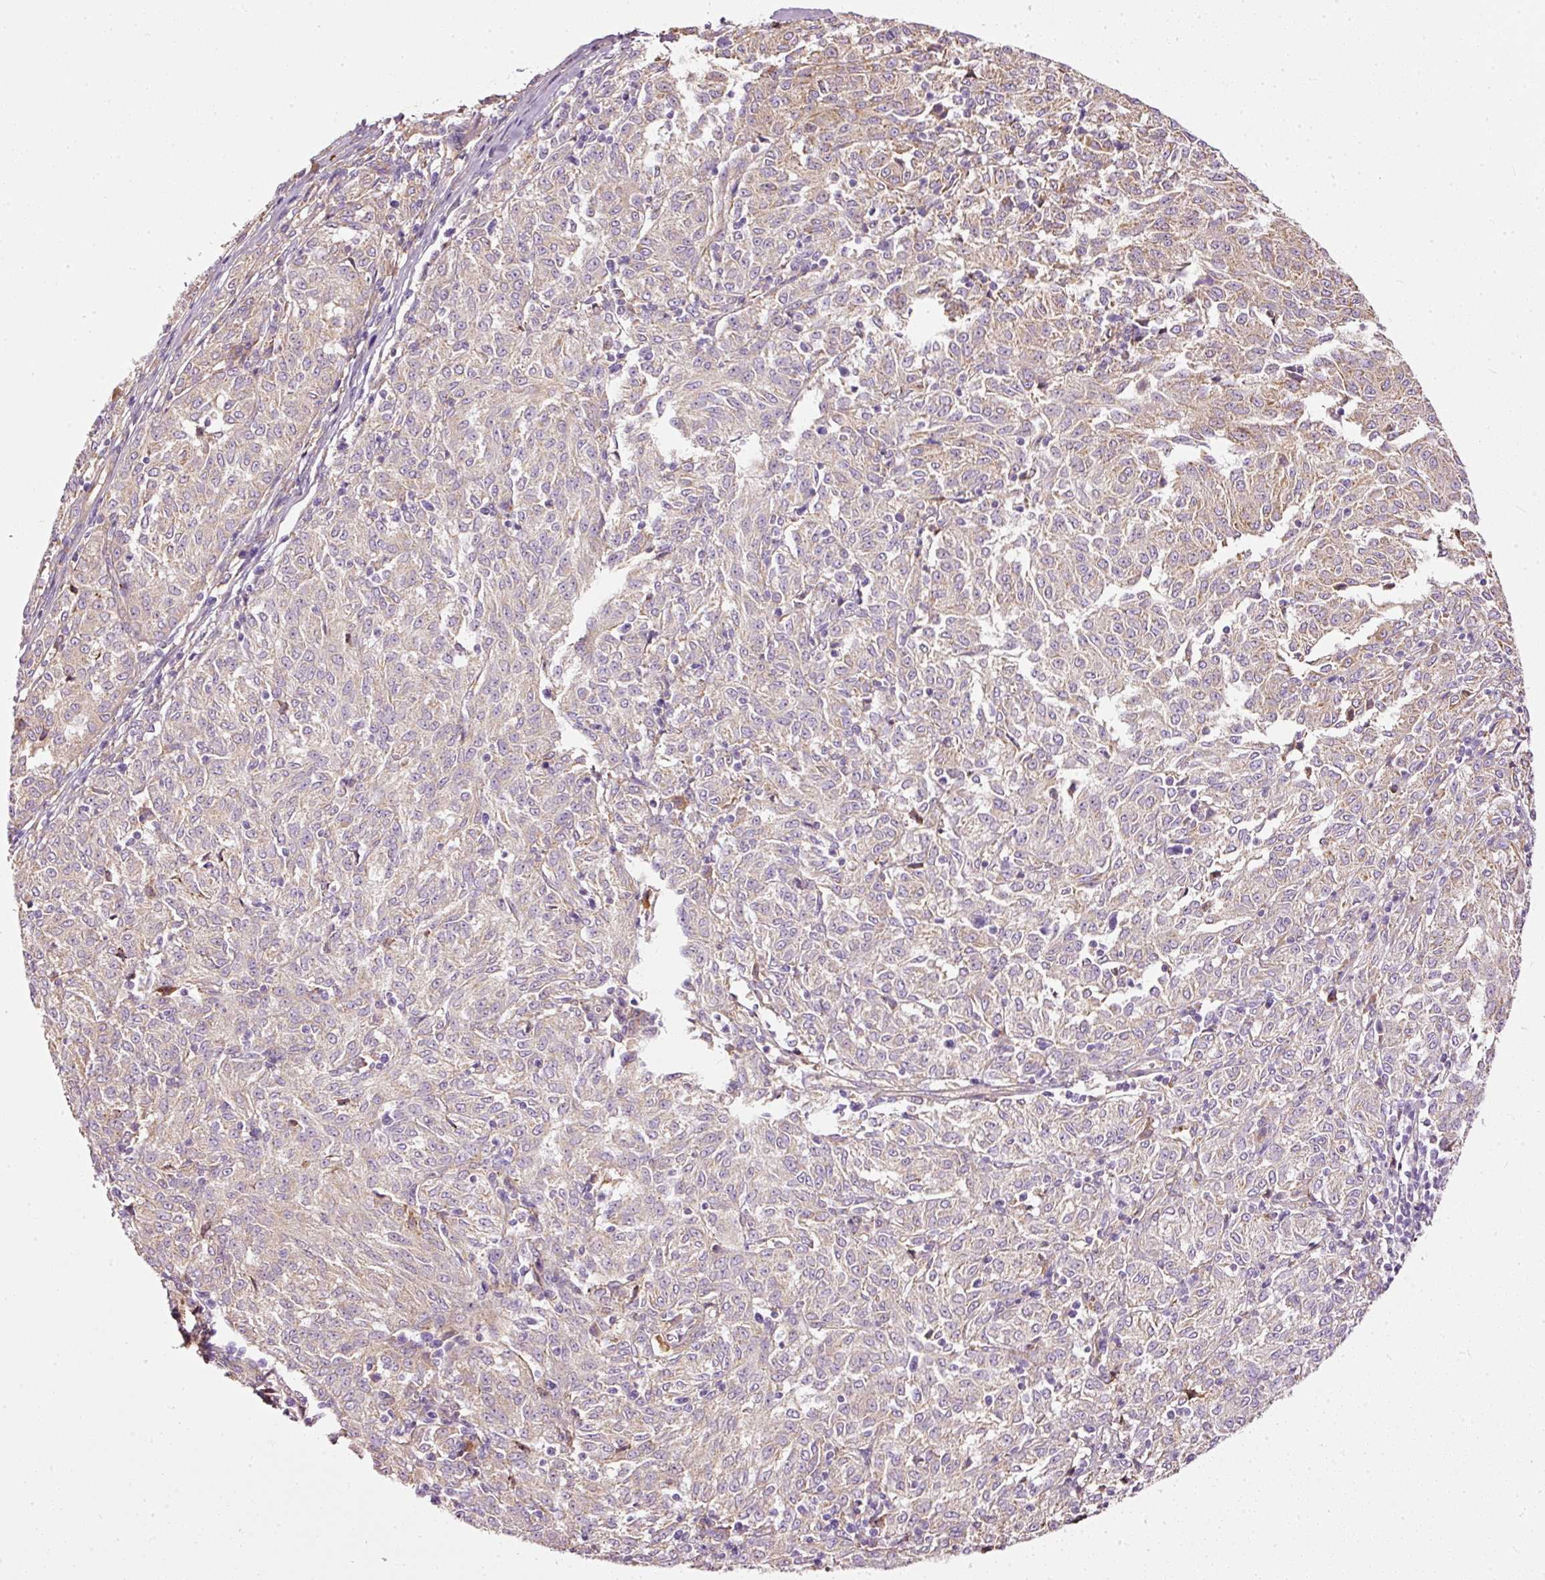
{"staining": {"intensity": "weak", "quantity": "25%-75%", "location": "cytoplasmic/membranous"}, "tissue": "melanoma", "cell_type": "Tumor cells", "image_type": "cancer", "snomed": [{"axis": "morphology", "description": "Malignant melanoma, NOS"}, {"axis": "topography", "description": "Skin"}], "caption": "Human malignant melanoma stained for a protein (brown) exhibits weak cytoplasmic/membranous positive staining in about 25%-75% of tumor cells.", "gene": "PAQR9", "patient": {"sex": "female", "age": 72}}